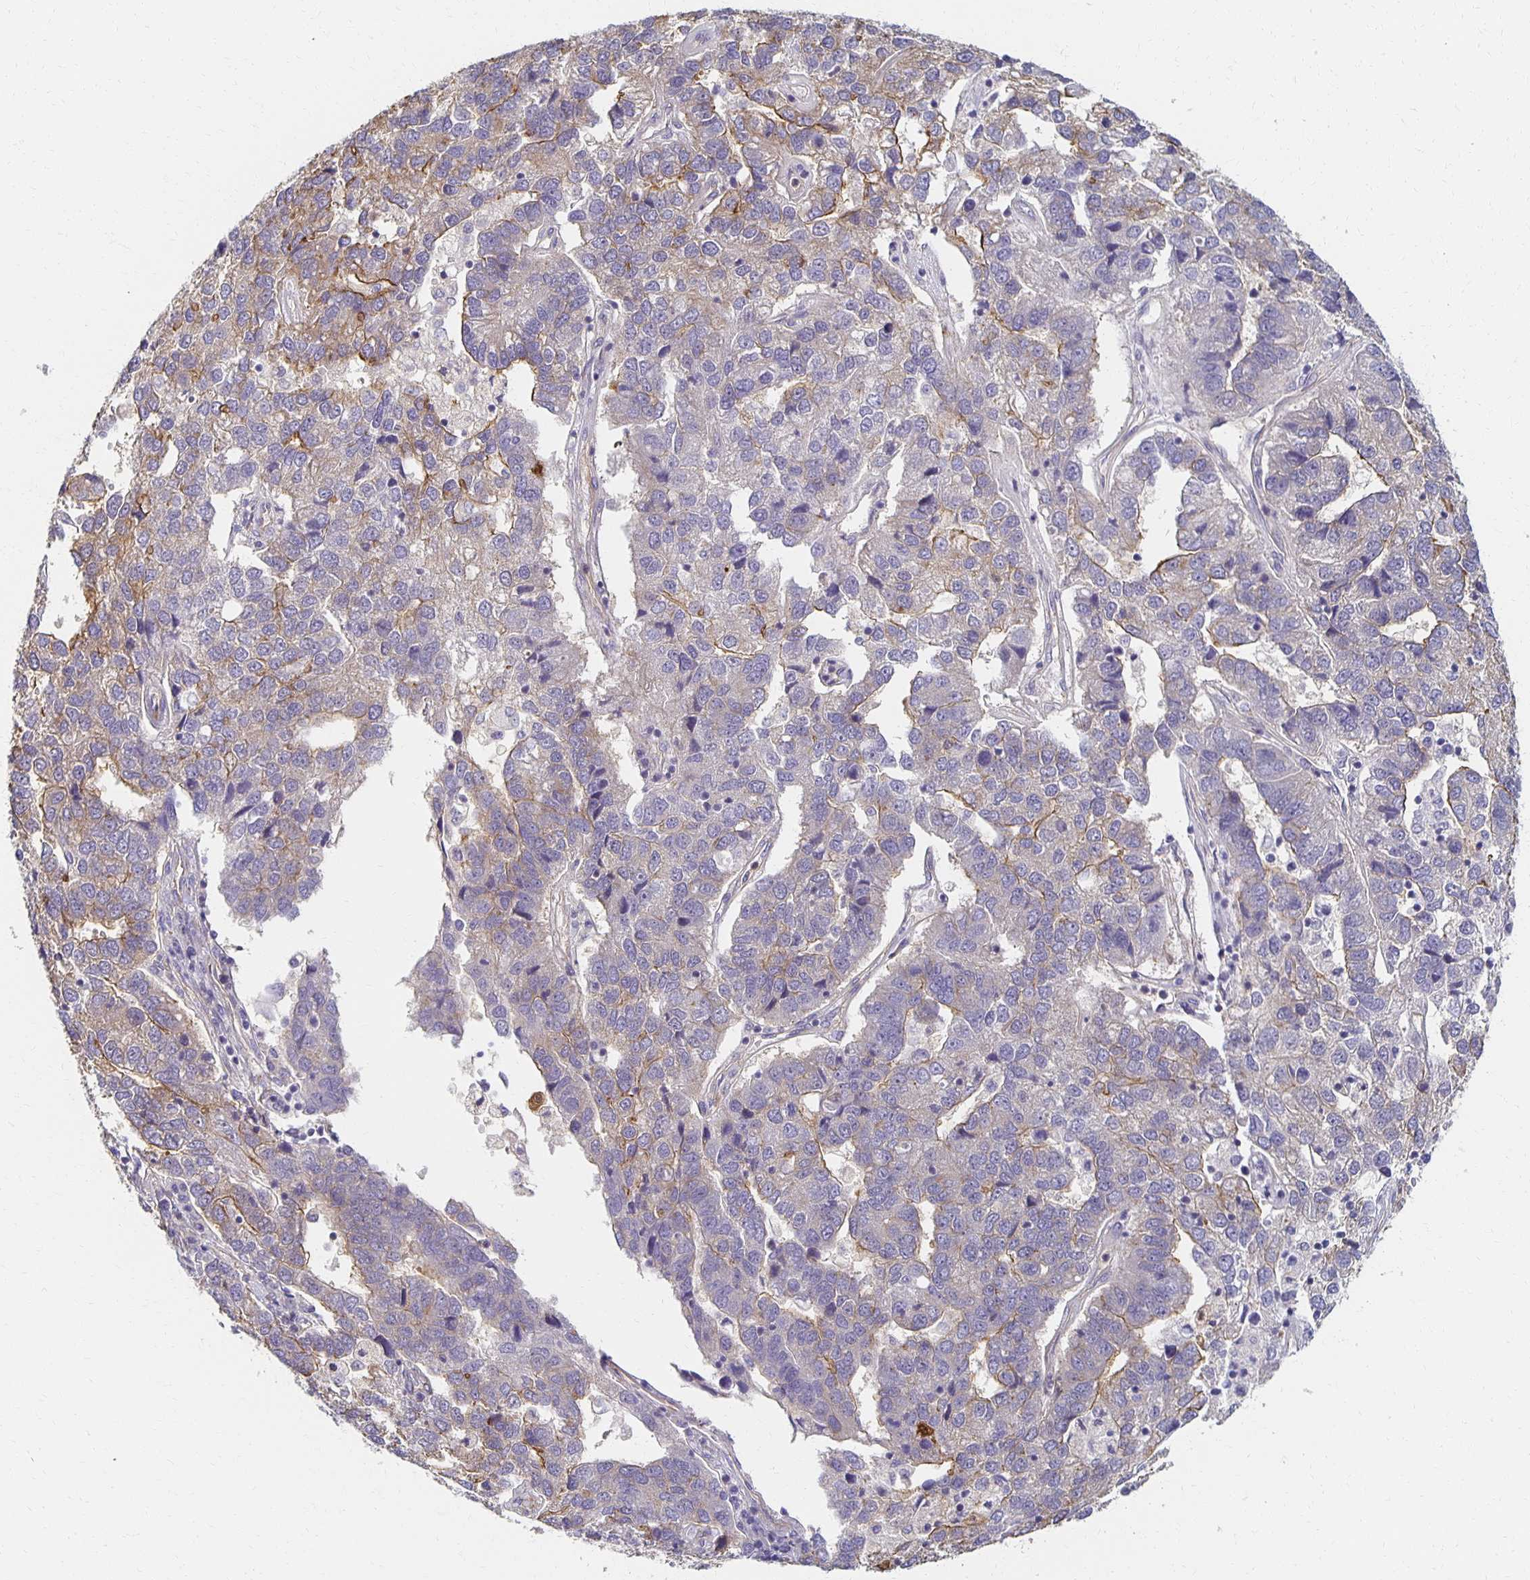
{"staining": {"intensity": "weak", "quantity": "<25%", "location": "cytoplasmic/membranous"}, "tissue": "pancreatic cancer", "cell_type": "Tumor cells", "image_type": "cancer", "snomed": [{"axis": "morphology", "description": "Adenocarcinoma, NOS"}, {"axis": "topography", "description": "Pancreas"}], "caption": "Image shows no protein expression in tumor cells of pancreatic cancer tissue.", "gene": "SORL1", "patient": {"sex": "female", "age": 61}}